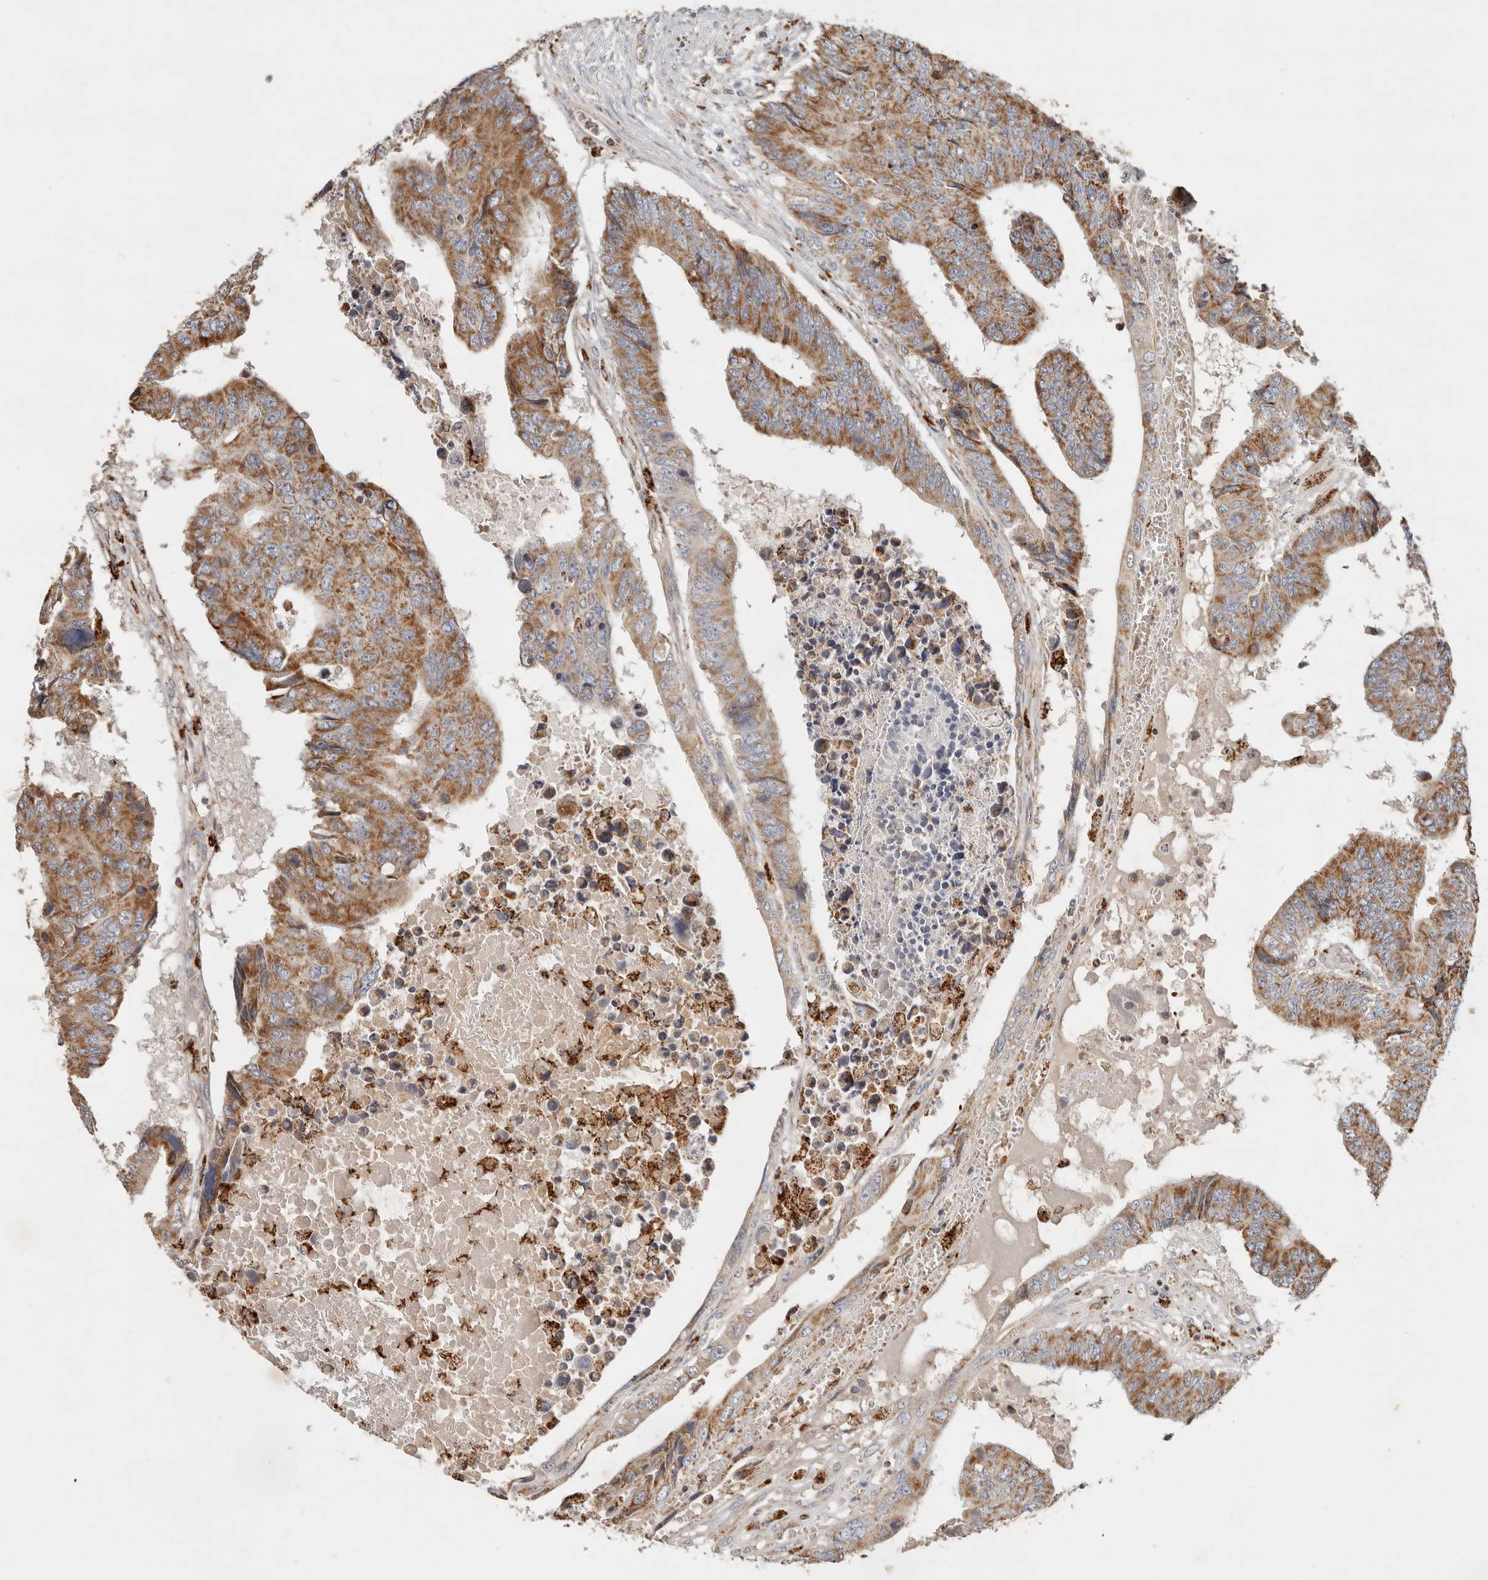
{"staining": {"intensity": "strong", "quantity": ">75%", "location": "cytoplasmic/membranous"}, "tissue": "colorectal cancer", "cell_type": "Tumor cells", "image_type": "cancer", "snomed": [{"axis": "morphology", "description": "Adenocarcinoma, NOS"}, {"axis": "topography", "description": "Rectum"}], "caption": "A brown stain labels strong cytoplasmic/membranous positivity of a protein in colorectal adenocarcinoma tumor cells. (brown staining indicates protein expression, while blue staining denotes nuclei).", "gene": "ARHGEF10L", "patient": {"sex": "male", "age": 84}}